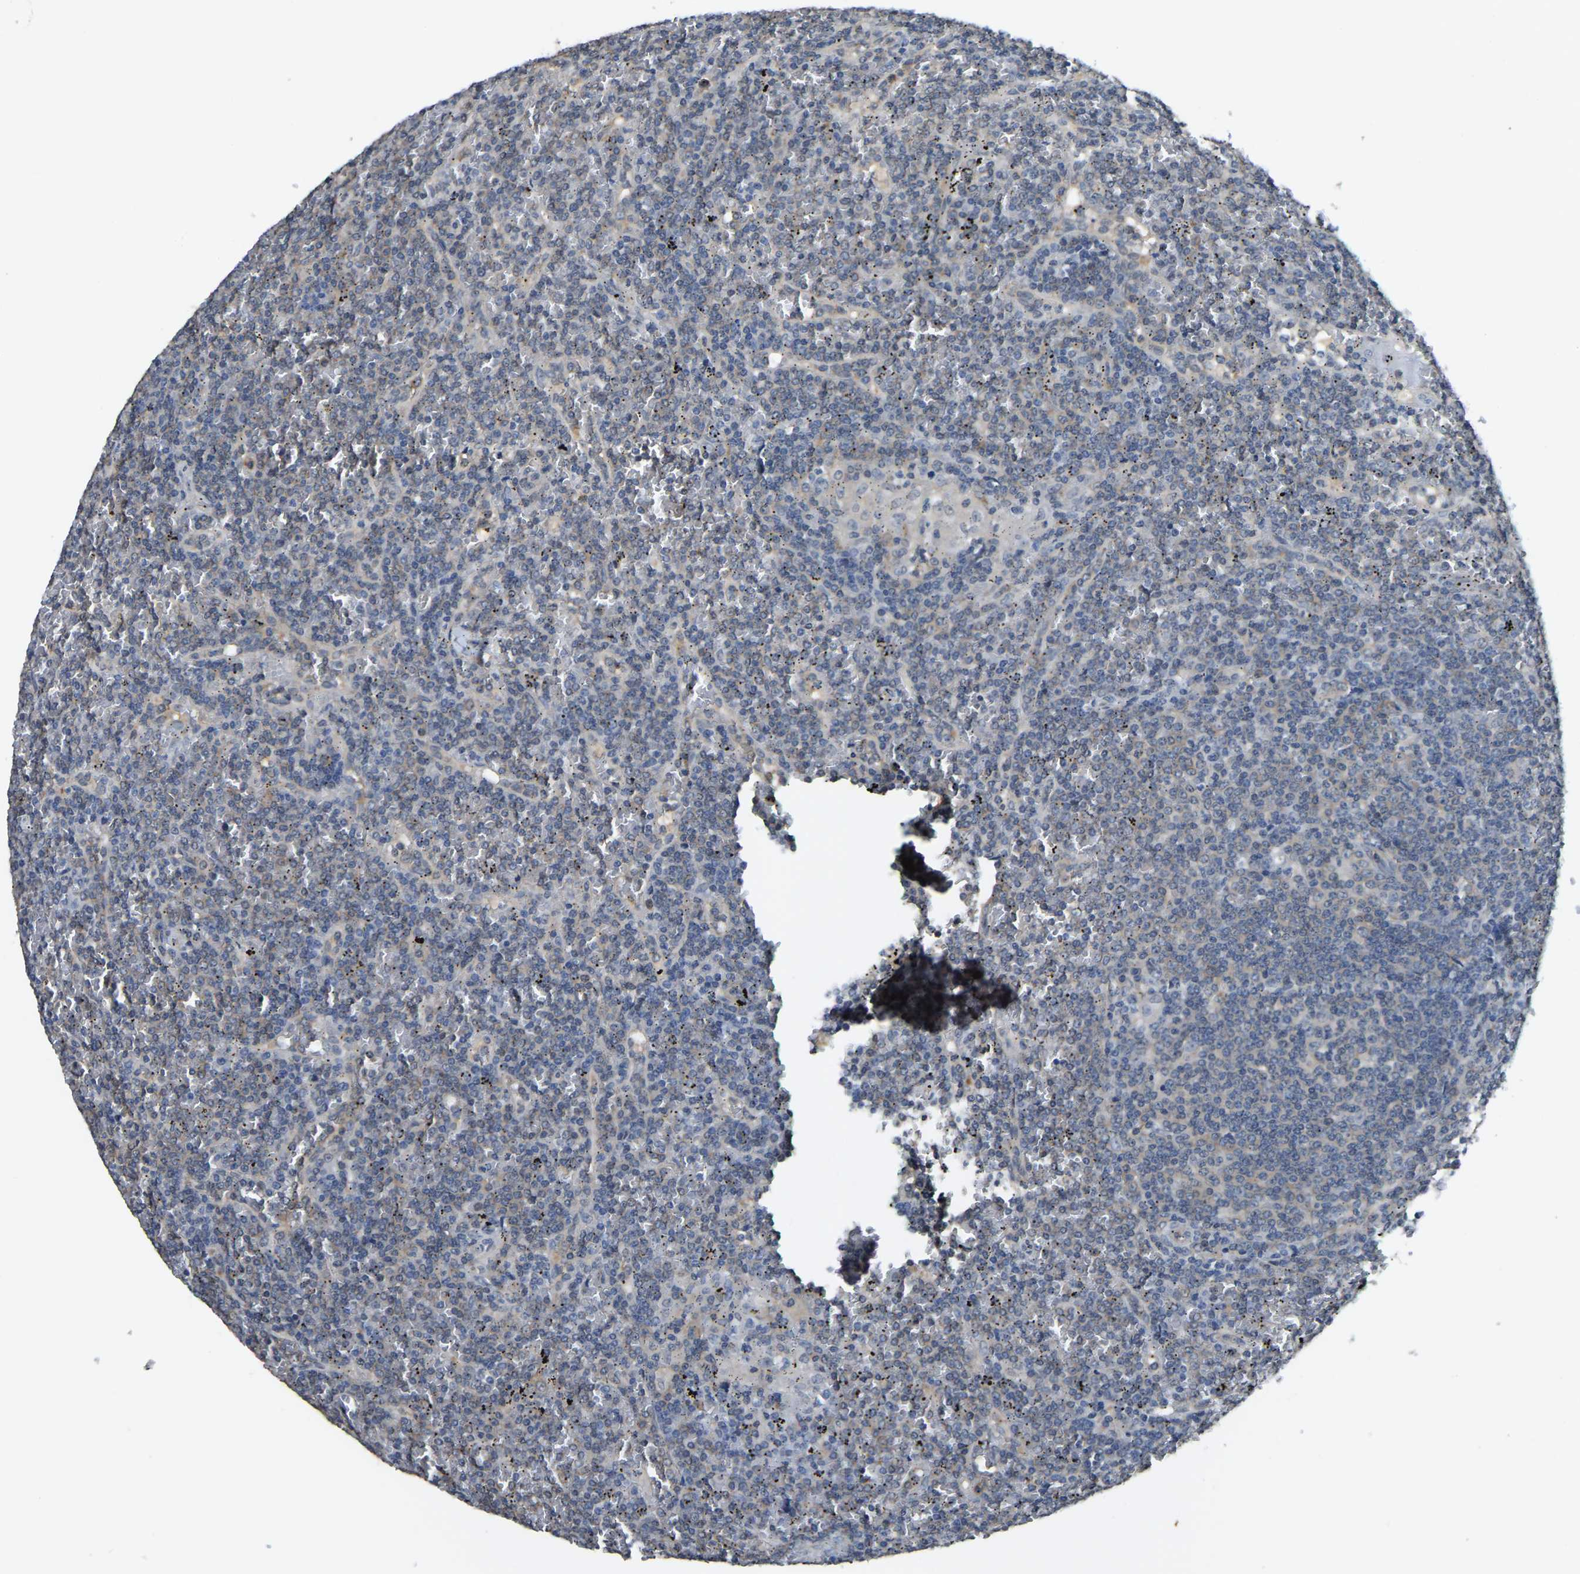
{"staining": {"intensity": "negative", "quantity": "none", "location": "none"}, "tissue": "lymphoma", "cell_type": "Tumor cells", "image_type": "cancer", "snomed": [{"axis": "morphology", "description": "Malignant lymphoma, non-Hodgkin's type, Low grade"}, {"axis": "topography", "description": "Spleen"}], "caption": "There is no significant staining in tumor cells of lymphoma.", "gene": "AHNAK", "patient": {"sex": "female", "age": 19}}